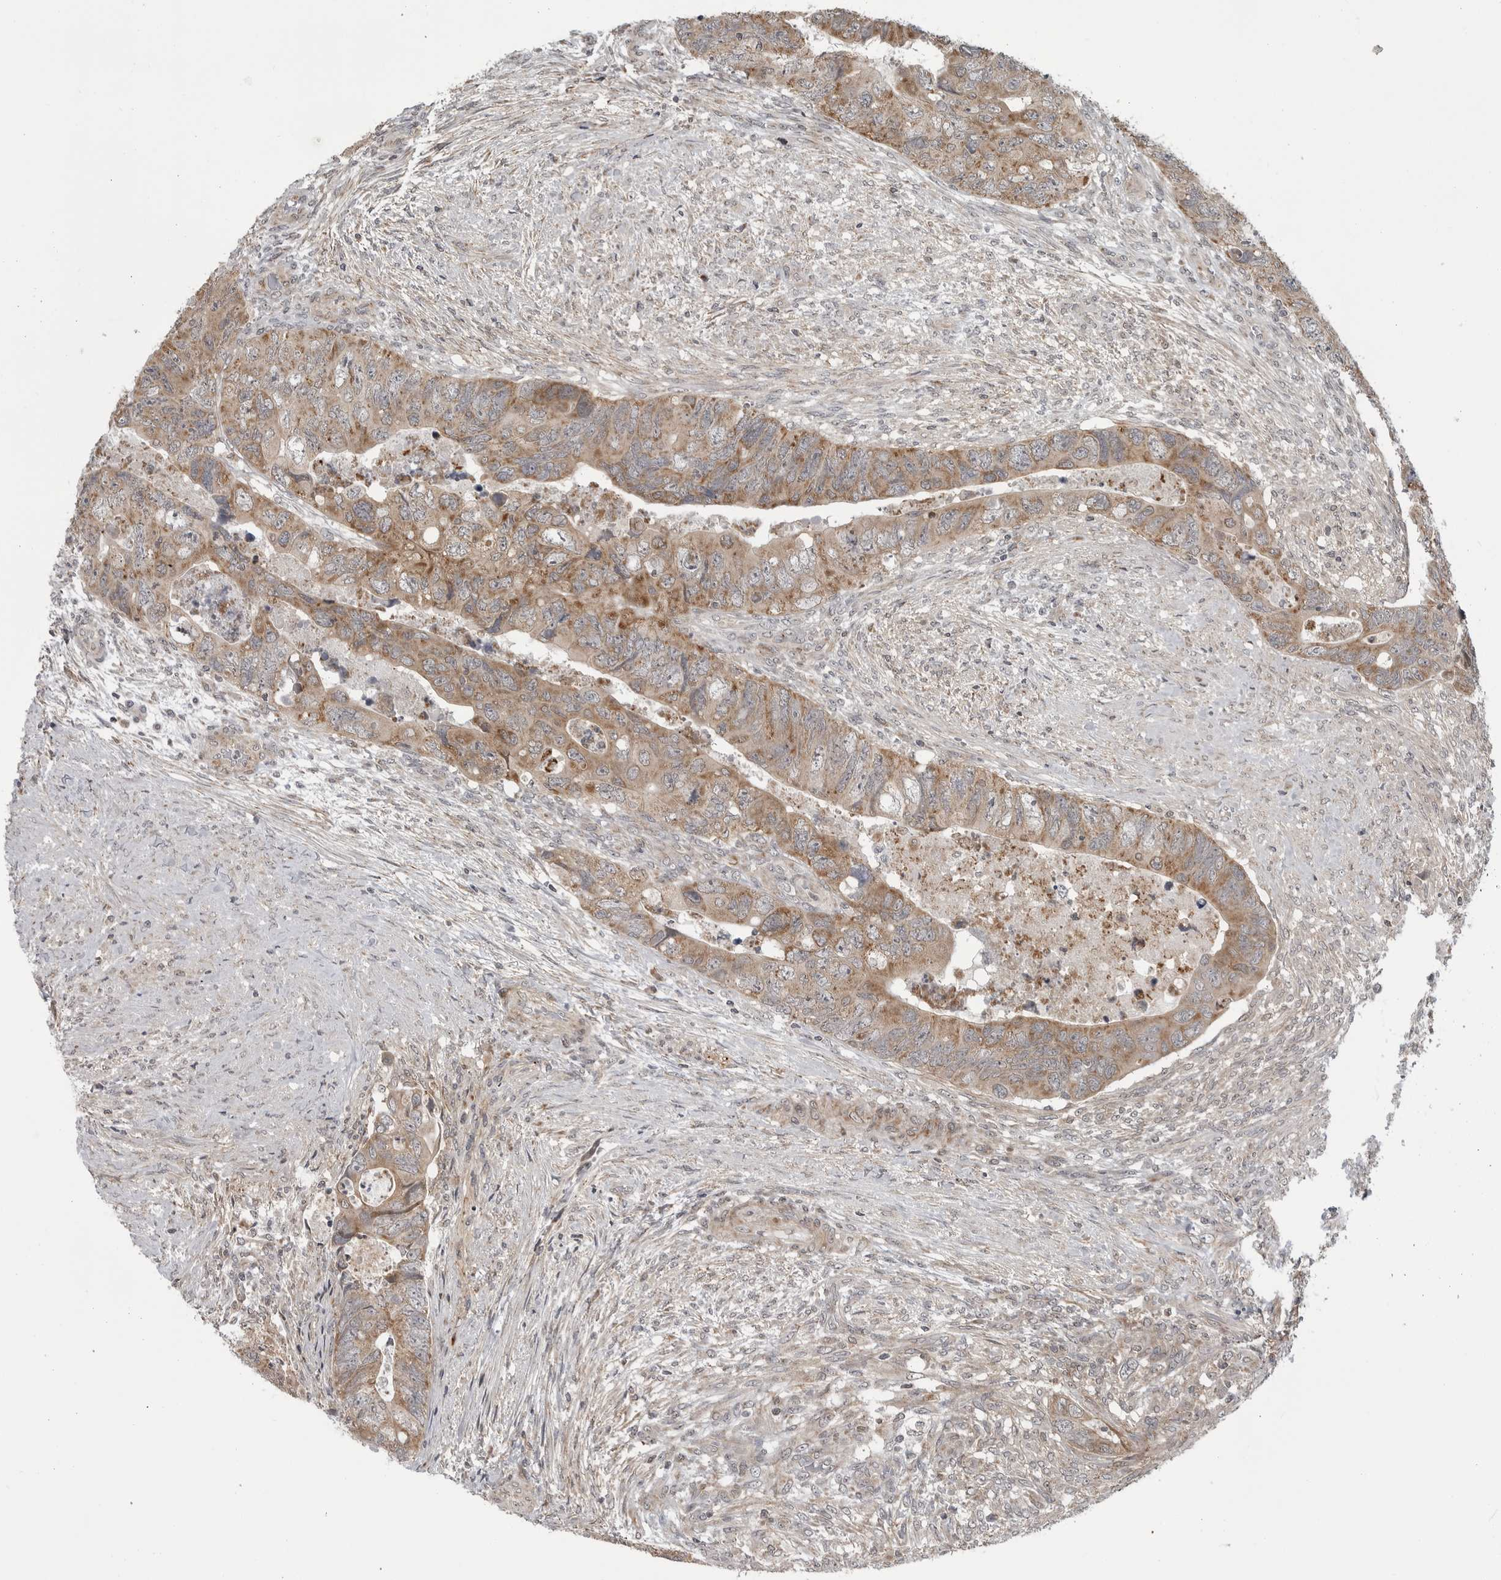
{"staining": {"intensity": "moderate", "quantity": ">75%", "location": "cytoplasmic/membranous"}, "tissue": "colorectal cancer", "cell_type": "Tumor cells", "image_type": "cancer", "snomed": [{"axis": "morphology", "description": "Adenocarcinoma, NOS"}, {"axis": "topography", "description": "Rectum"}], "caption": "Human colorectal cancer stained for a protein (brown) exhibits moderate cytoplasmic/membranous positive positivity in approximately >75% of tumor cells.", "gene": "FAAP100", "patient": {"sex": "male", "age": 63}}